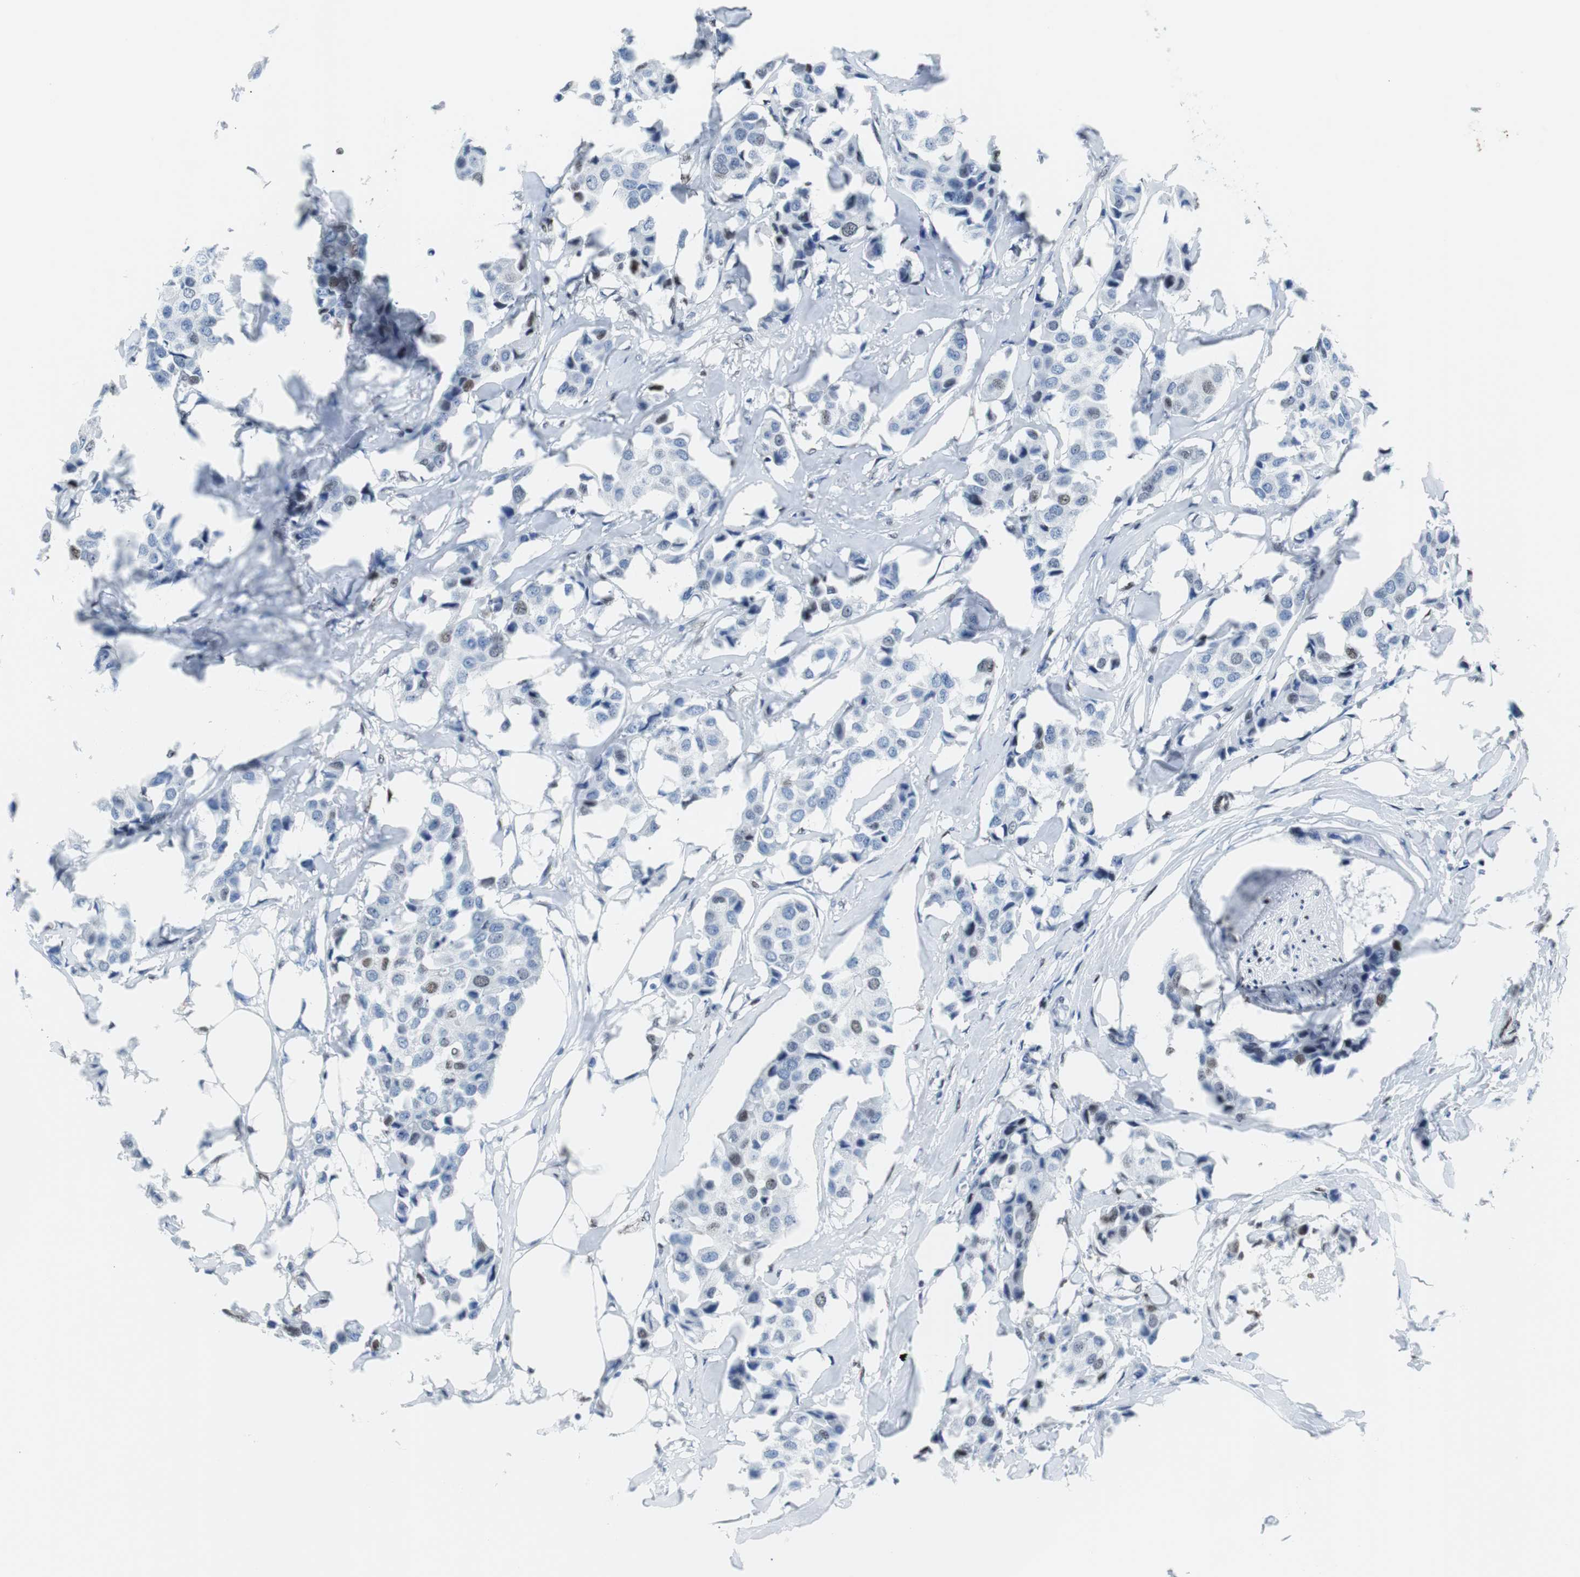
{"staining": {"intensity": "weak", "quantity": "<25%", "location": "nuclear"}, "tissue": "breast cancer", "cell_type": "Tumor cells", "image_type": "cancer", "snomed": [{"axis": "morphology", "description": "Duct carcinoma"}, {"axis": "topography", "description": "Breast"}], "caption": "Immunohistochemical staining of breast infiltrating ductal carcinoma demonstrates no significant positivity in tumor cells.", "gene": "JUN", "patient": {"sex": "female", "age": 80}}